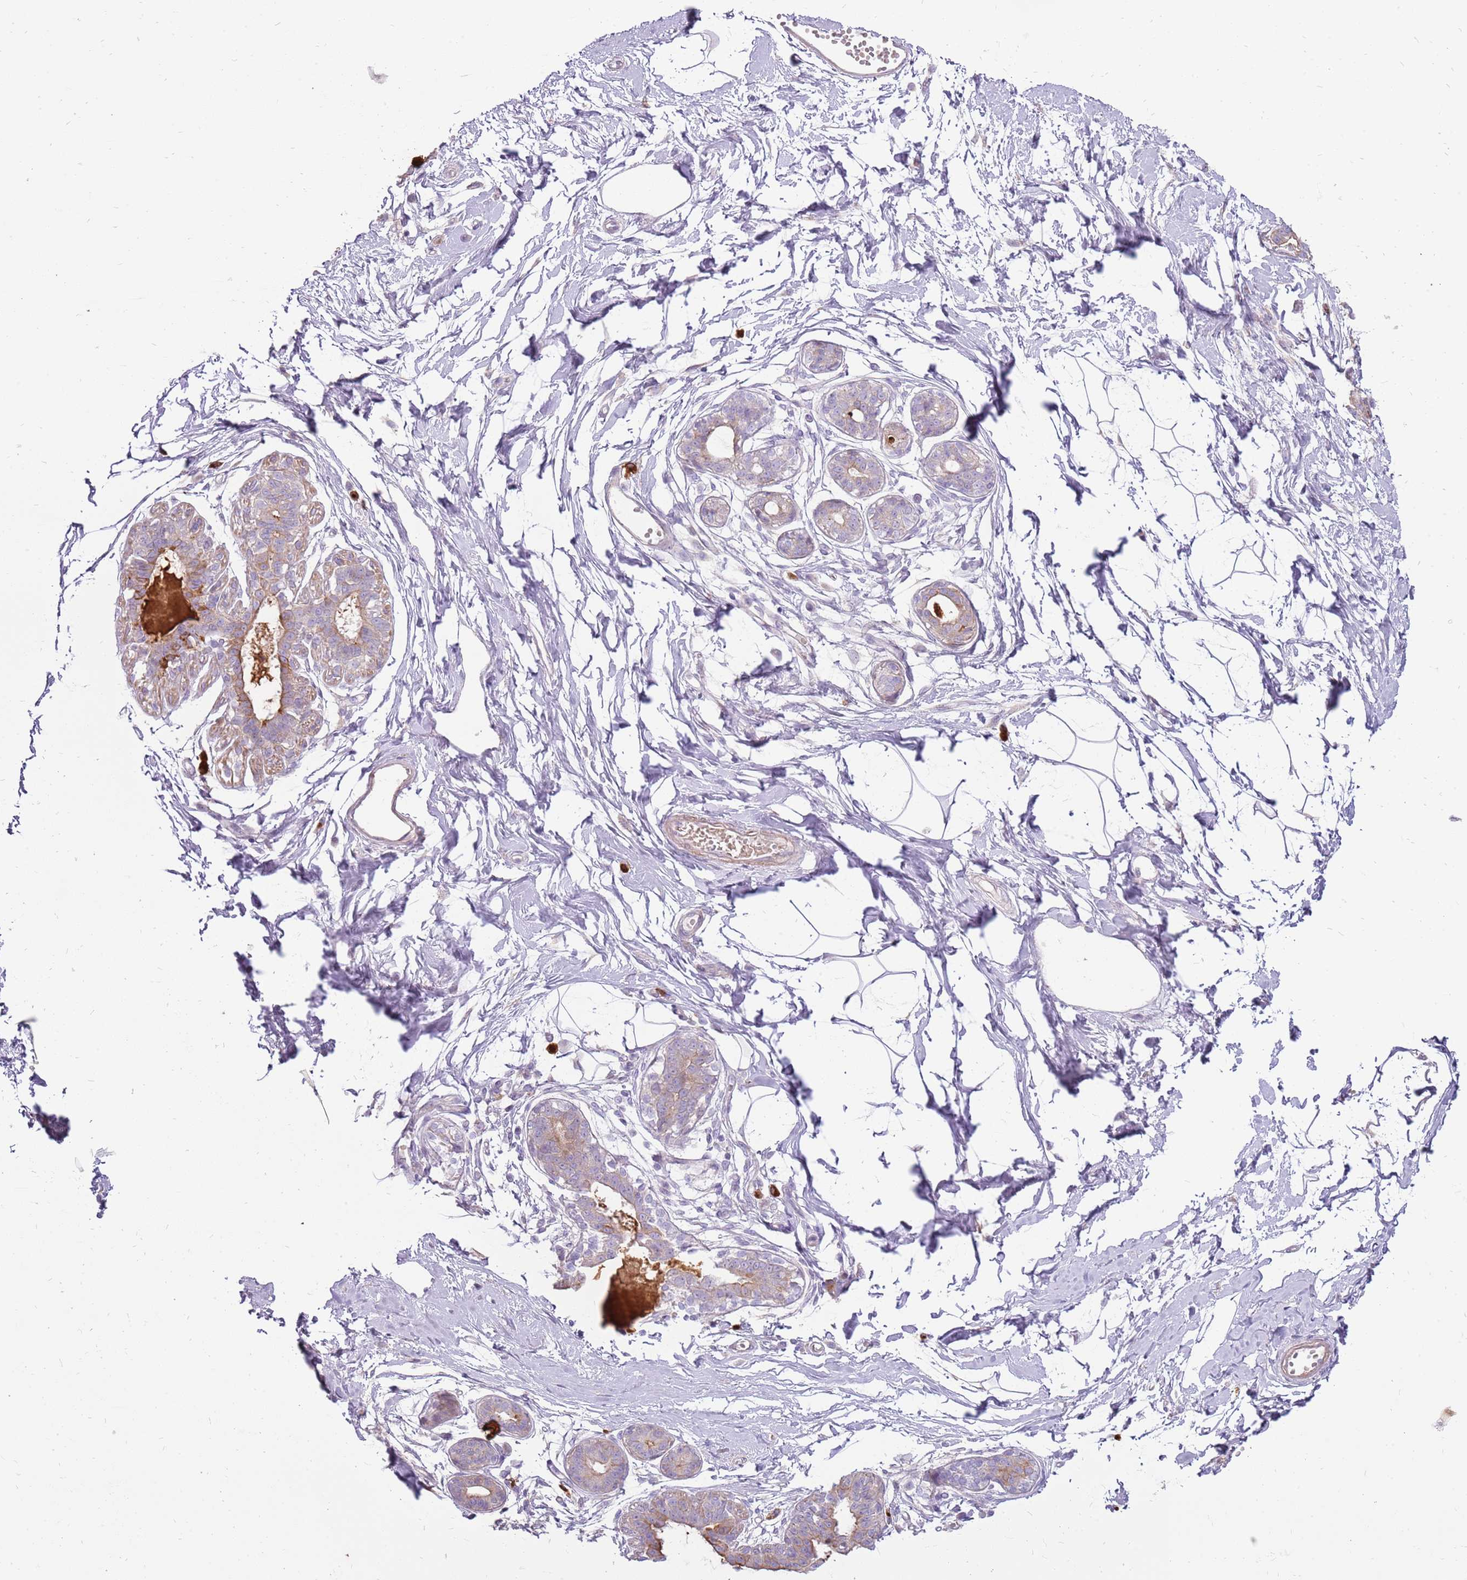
{"staining": {"intensity": "negative", "quantity": "none", "location": "none"}, "tissue": "breast", "cell_type": "Adipocytes", "image_type": "normal", "snomed": [{"axis": "morphology", "description": "Normal tissue, NOS"}, {"axis": "topography", "description": "Breast"}], "caption": "Photomicrograph shows no protein positivity in adipocytes of benign breast.", "gene": "MCUB", "patient": {"sex": "female", "age": 45}}